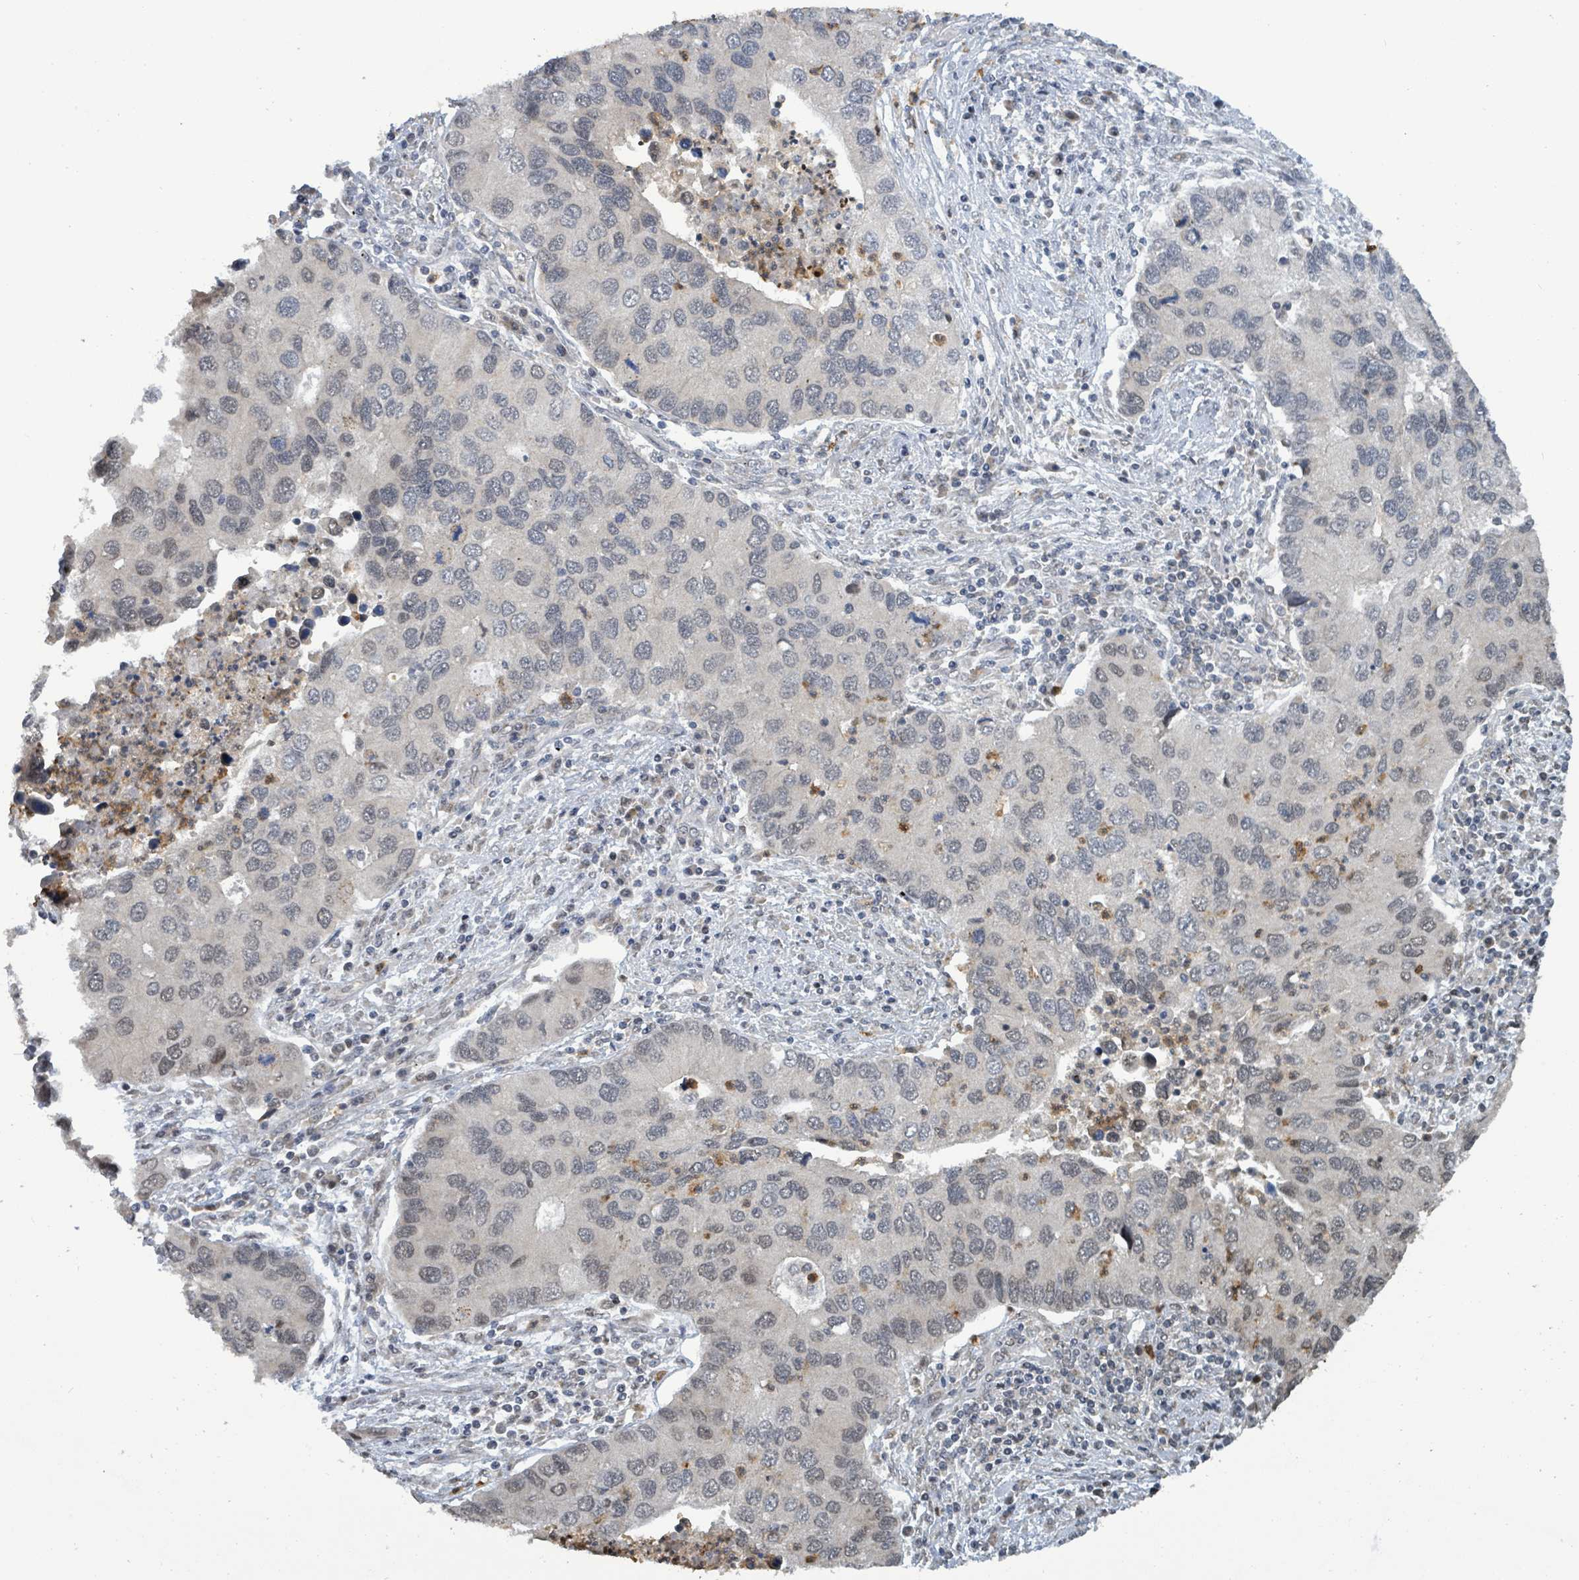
{"staining": {"intensity": "negative", "quantity": "none", "location": "none"}, "tissue": "lung cancer", "cell_type": "Tumor cells", "image_type": "cancer", "snomed": [{"axis": "morphology", "description": "Aneuploidy"}, {"axis": "morphology", "description": "Adenocarcinoma, NOS"}, {"axis": "topography", "description": "Lymph node"}, {"axis": "topography", "description": "Lung"}], "caption": "Human lung cancer (adenocarcinoma) stained for a protein using immunohistochemistry (IHC) shows no staining in tumor cells.", "gene": "COQ6", "patient": {"sex": "female", "age": 74}}